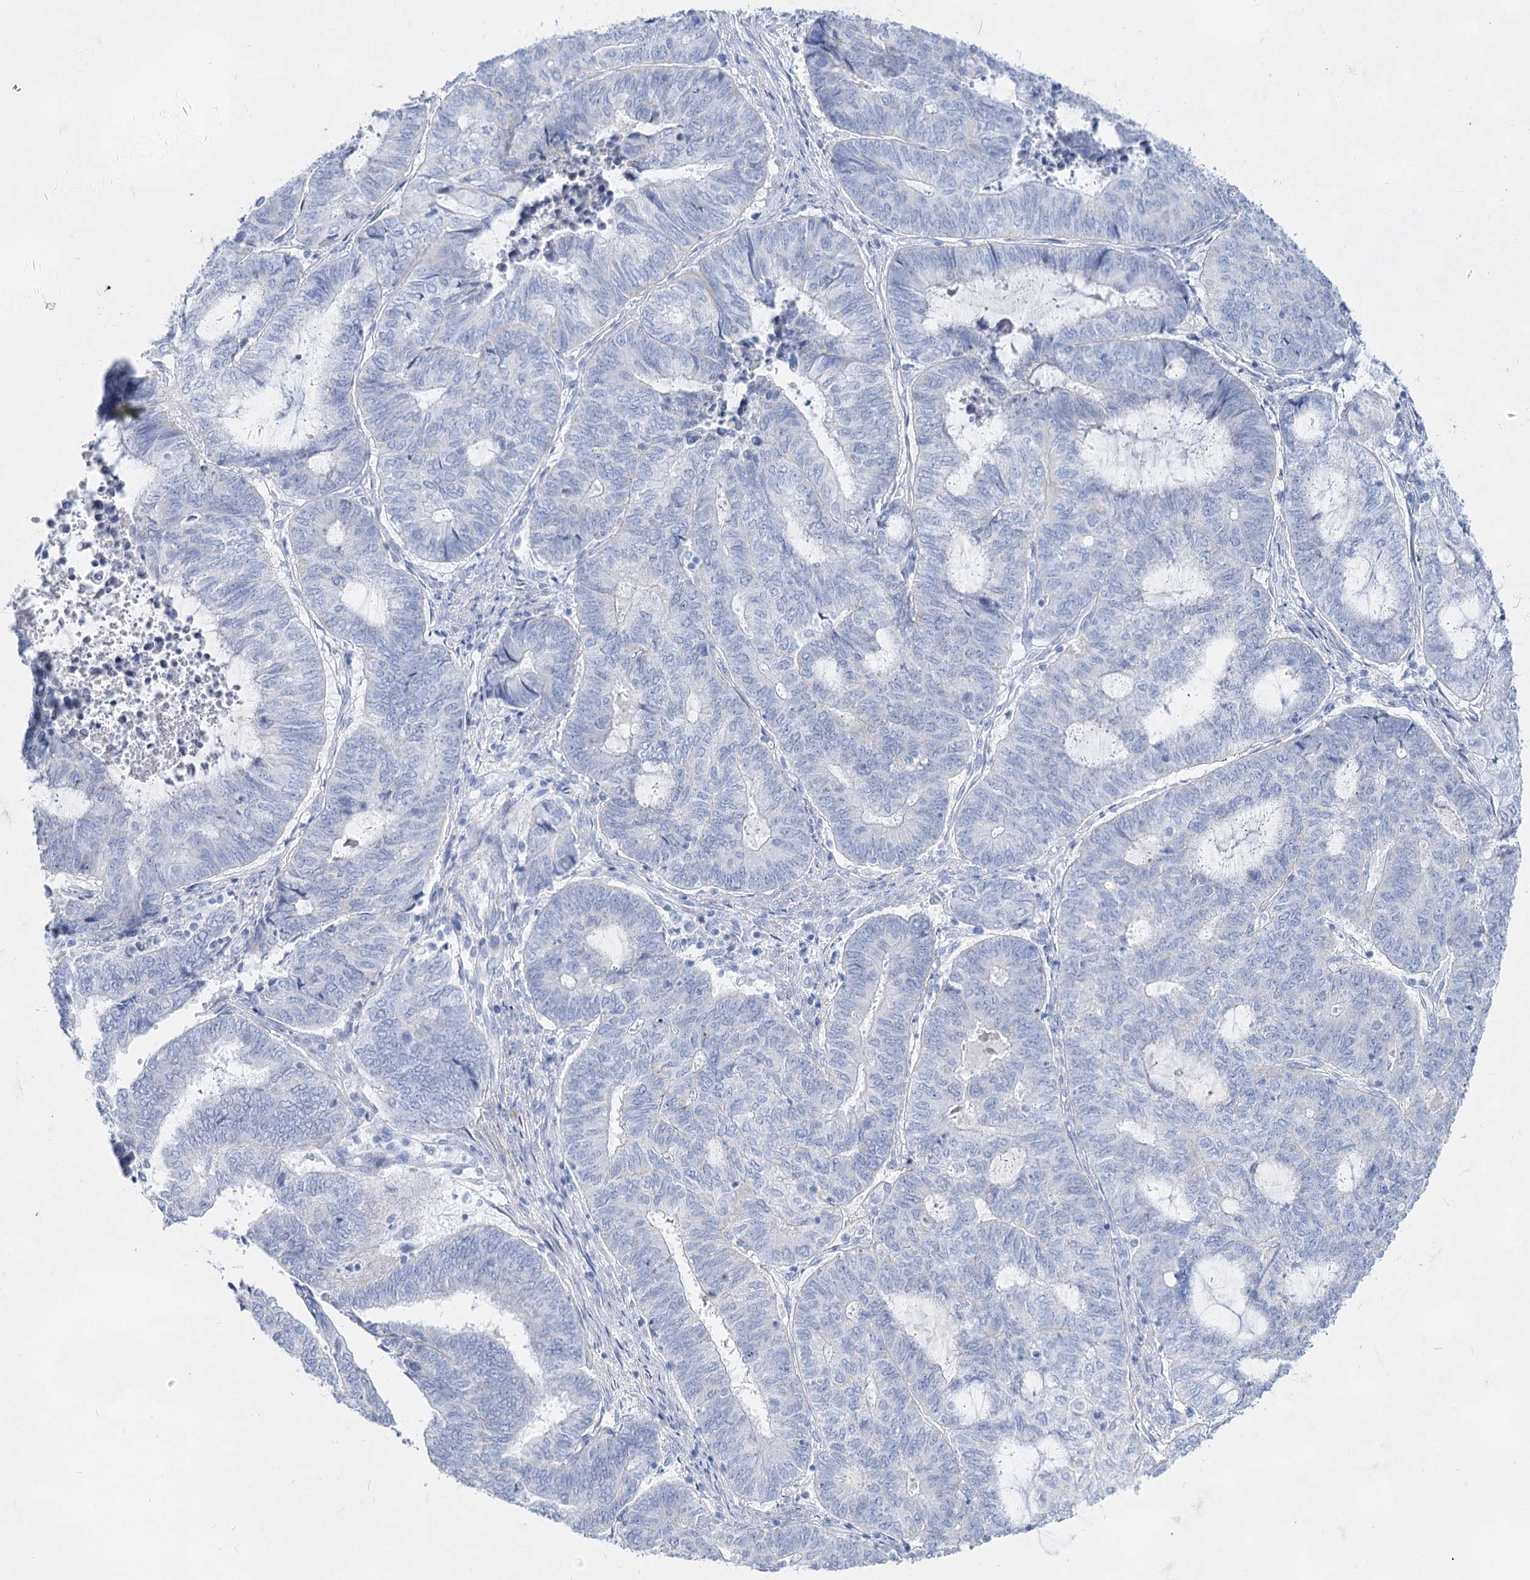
{"staining": {"intensity": "negative", "quantity": "none", "location": "none"}, "tissue": "endometrial cancer", "cell_type": "Tumor cells", "image_type": "cancer", "snomed": [{"axis": "morphology", "description": "Adenocarcinoma, NOS"}, {"axis": "topography", "description": "Uterus"}, {"axis": "topography", "description": "Endometrium"}], "caption": "Immunohistochemical staining of human adenocarcinoma (endometrial) demonstrates no significant expression in tumor cells.", "gene": "ACRV1", "patient": {"sex": "female", "age": 70}}